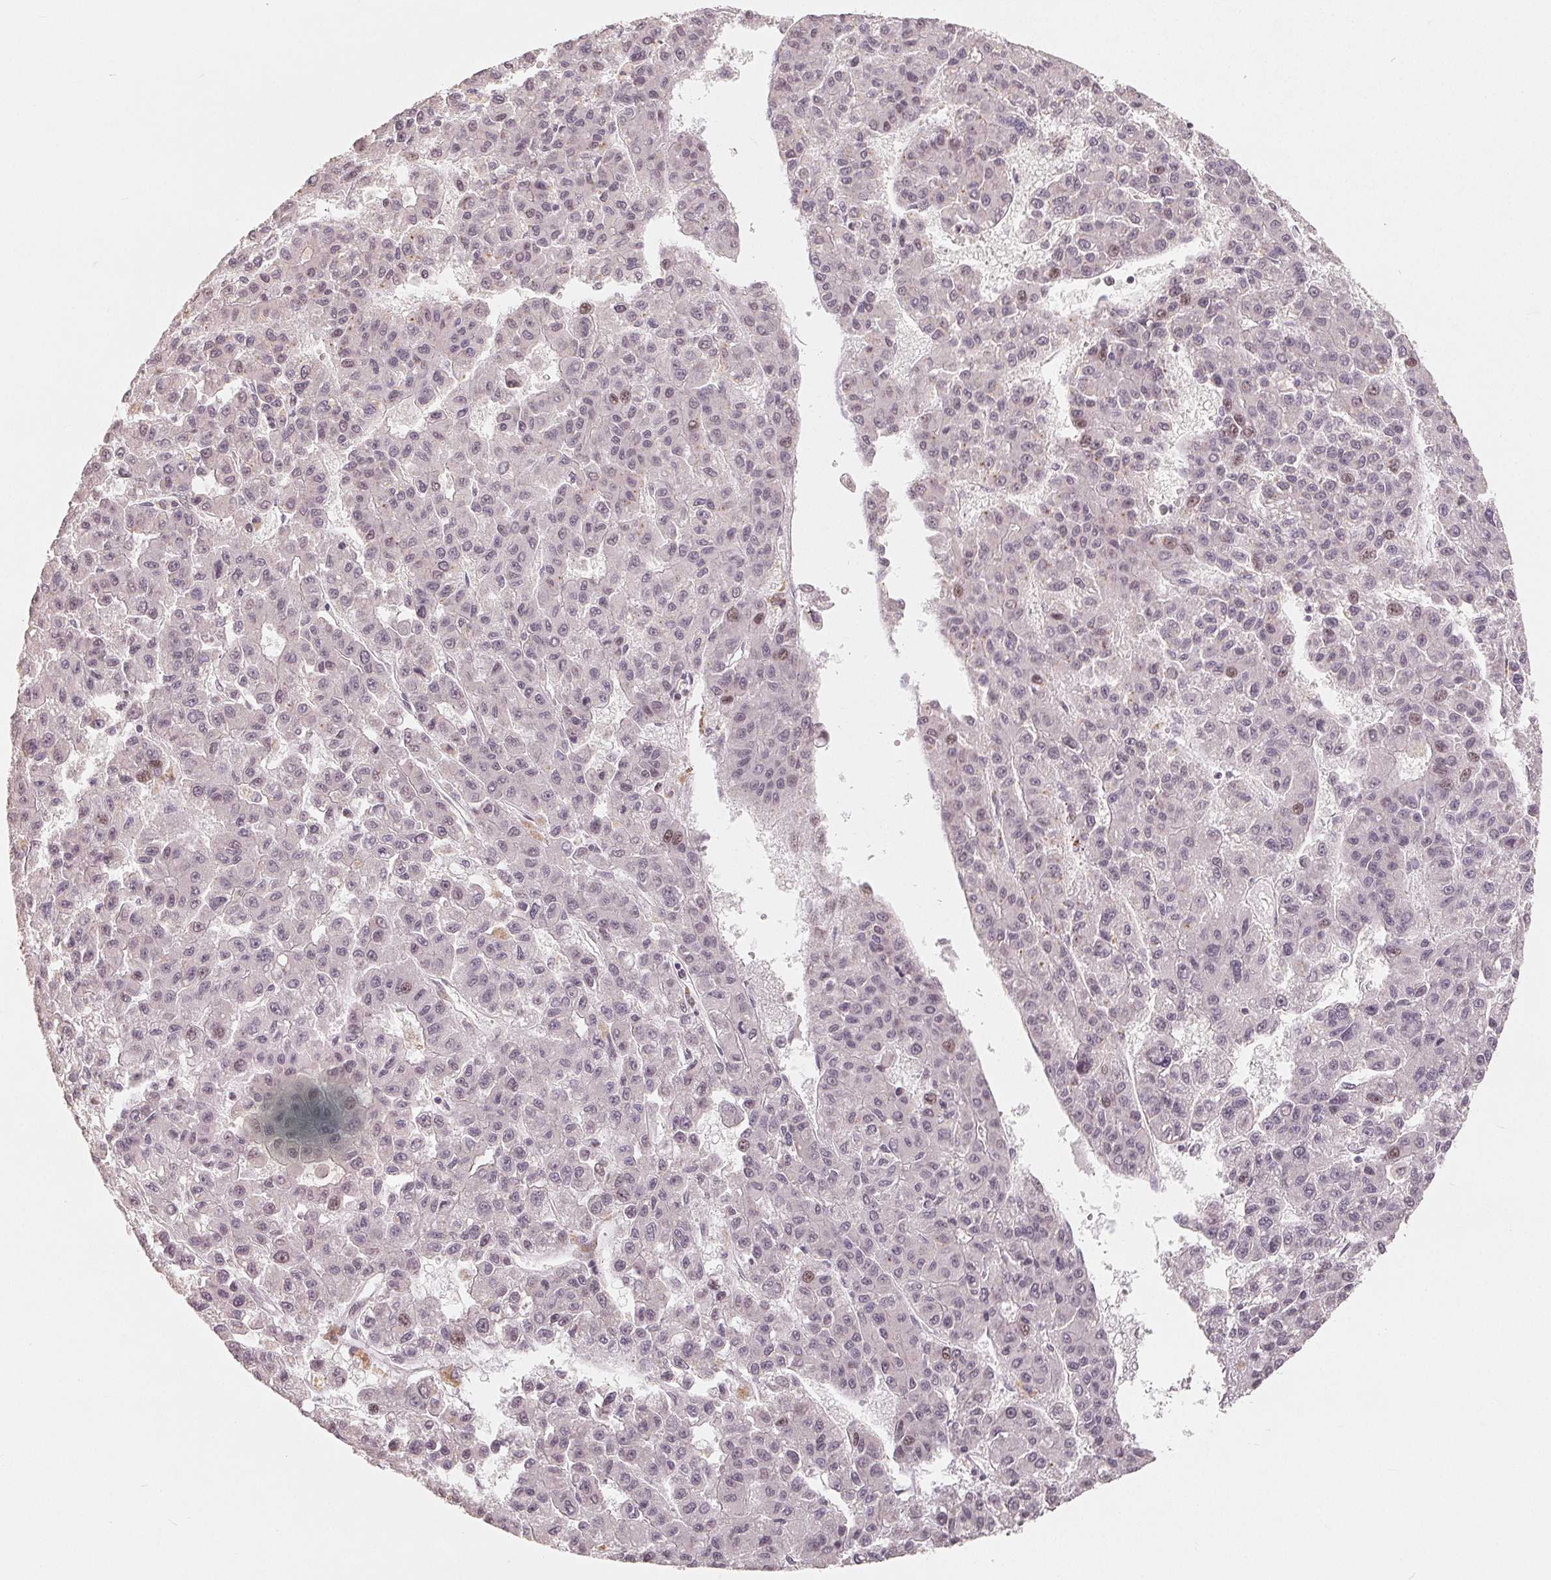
{"staining": {"intensity": "weak", "quantity": "<25%", "location": "nuclear"}, "tissue": "liver cancer", "cell_type": "Tumor cells", "image_type": "cancer", "snomed": [{"axis": "morphology", "description": "Carcinoma, Hepatocellular, NOS"}, {"axis": "topography", "description": "Liver"}], "caption": "This is a image of IHC staining of liver cancer, which shows no staining in tumor cells.", "gene": "CCDC138", "patient": {"sex": "male", "age": 70}}